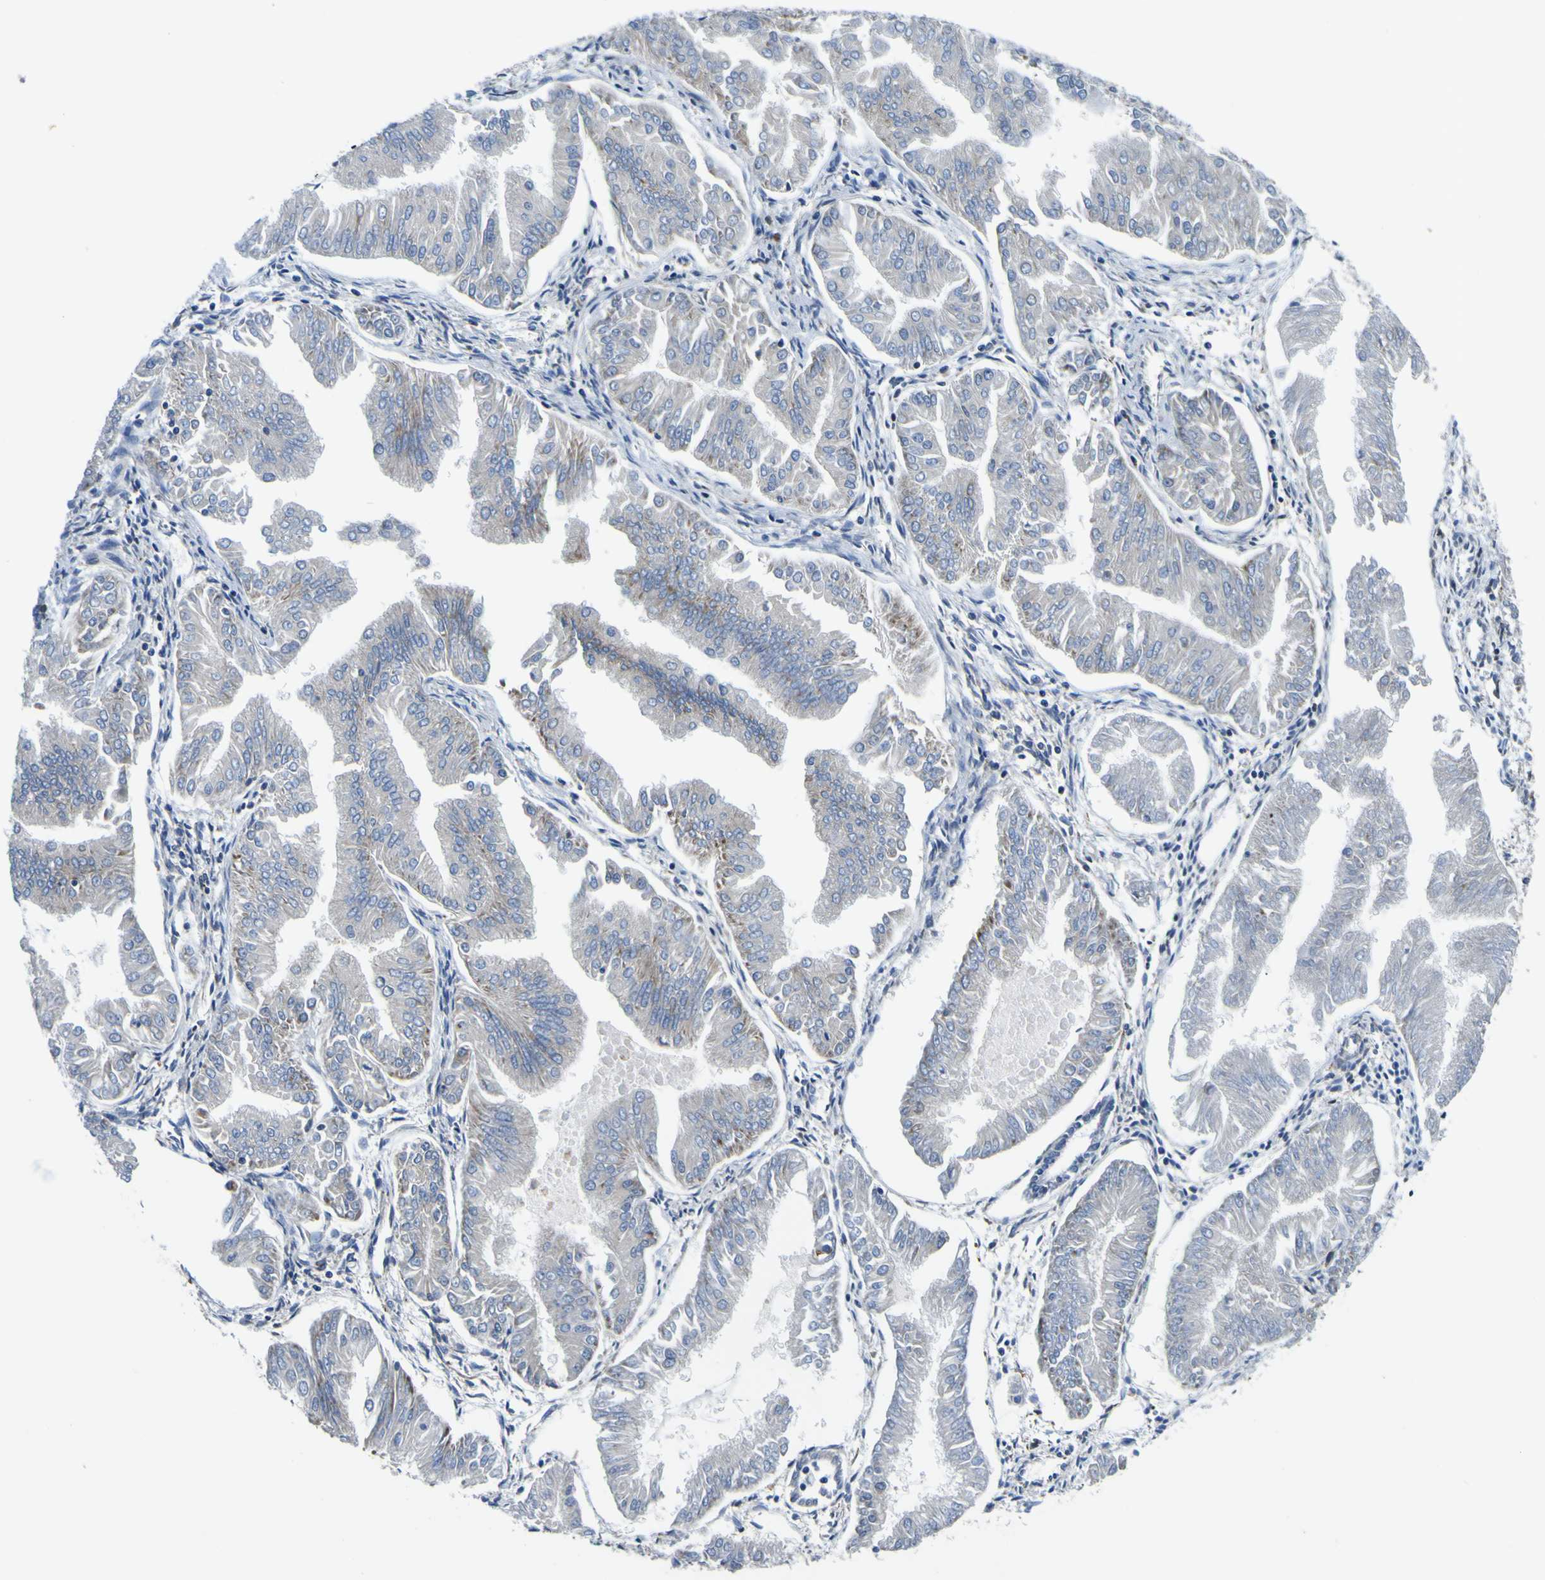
{"staining": {"intensity": "negative", "quantity": "none", "location": "none"}, "tissue": "endometrial cancer", "cell_type": "Tumor cells", "image_type": "cancer", "snomed": [{"axis": "morphology", "description": "Adenocarcinoma, NOS"}, {"axis": "topography", "description": "Endometrium"}], "caption": "Adenocarcinoma (endometrial) was stained to show a protein in brown. There is no significant positivity in tumor cells.", "gene": "NLRP3", "patient": {"sex": "female", "age": 53}}